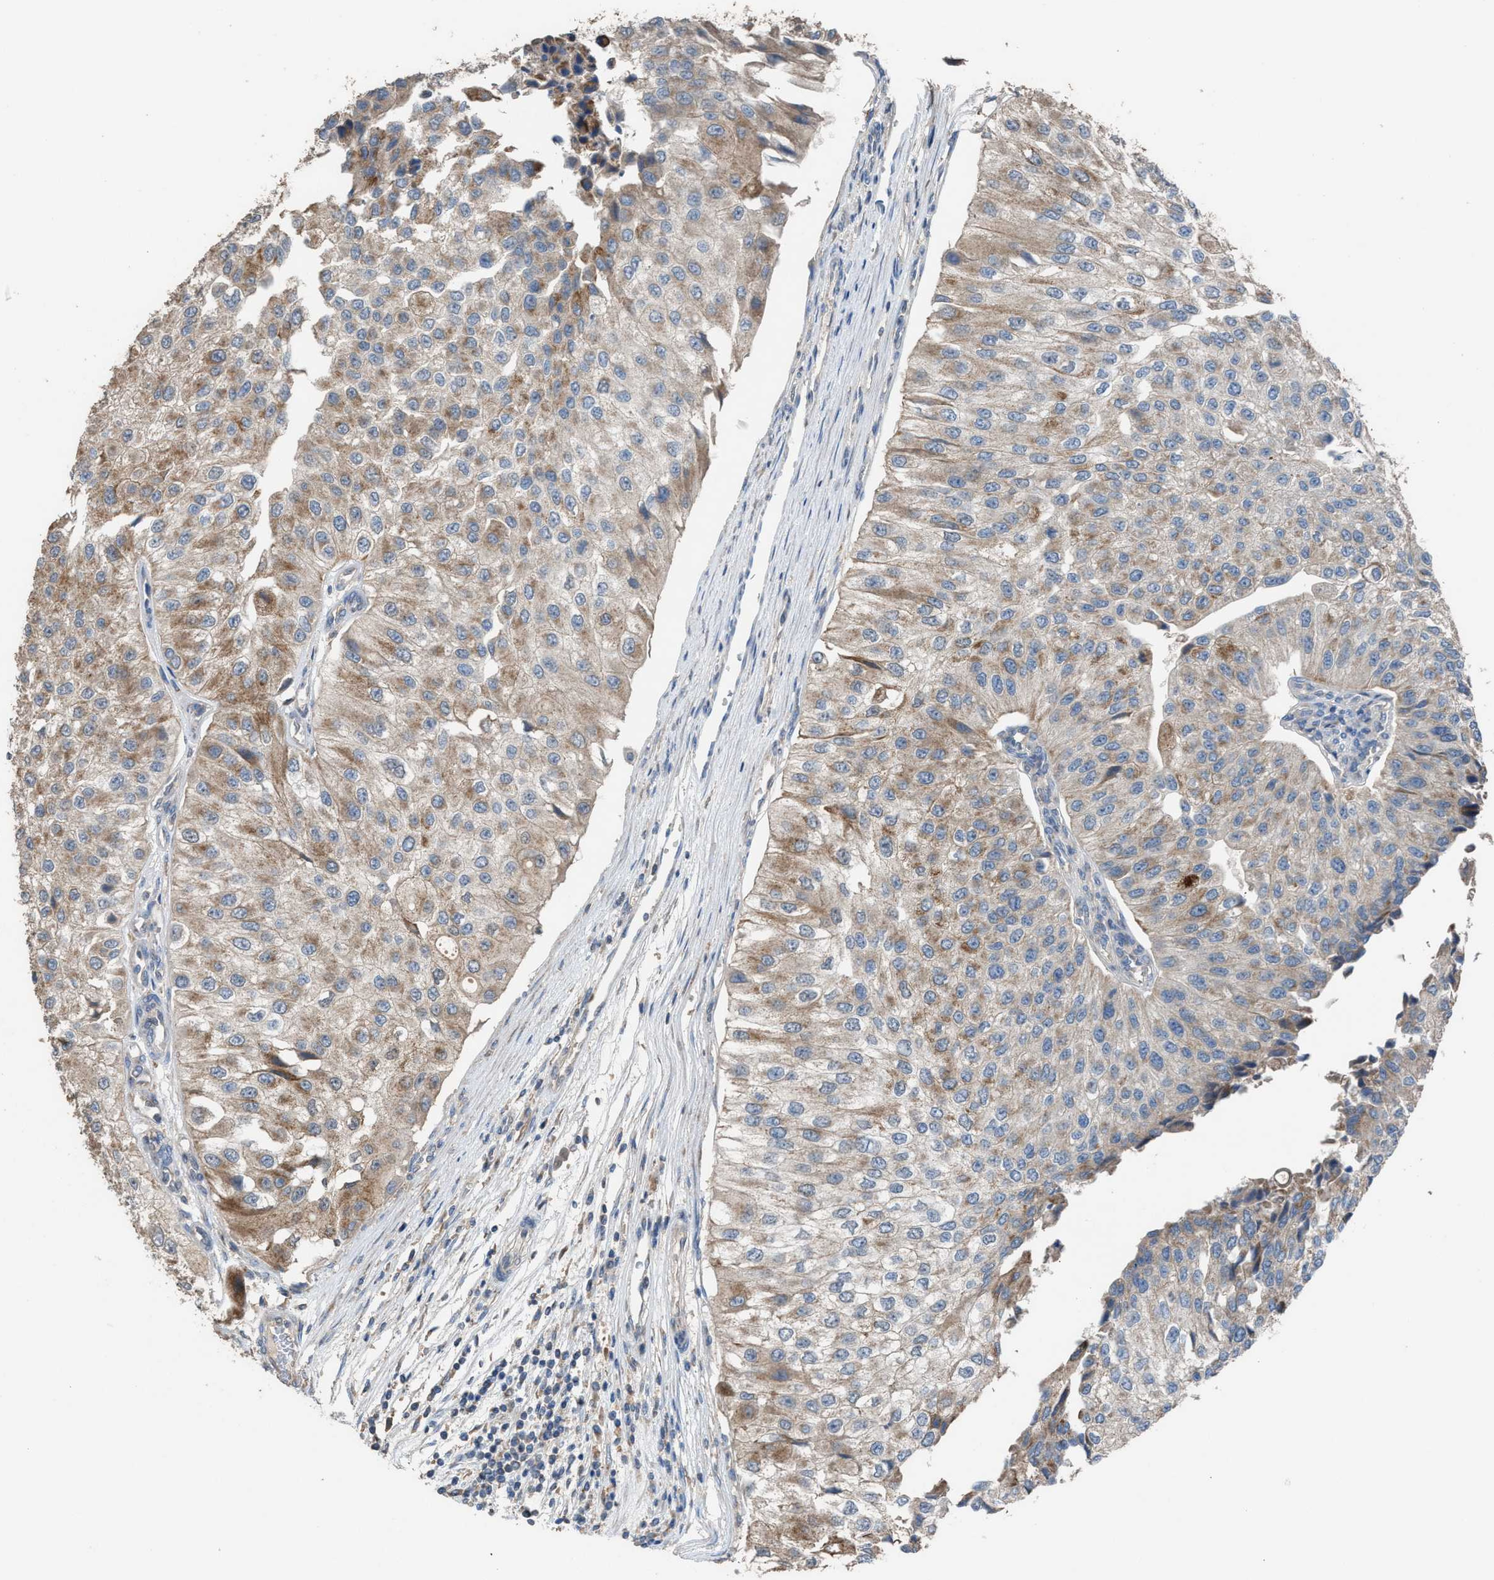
{"staining": {"intensity": "weak", "quantity": ">75%", "location": "cytoplasmic/membranous"}, "tissue": "urothelial cancer", "cell_type": "Tumor cells", "image_type": "cancer", "snomed": [{"axis": "morphology", "description": "Urothelial carcinoma, High grade"}, {"axis": "topography", "description": "Kidney"}, {"axis": "topography", "description": "Urinary bladder"}], "caption": "A brown stain labels weak cytoplasmic/membranous expression of a protein in human urothelial cancer tumor cells.", "gene": "TPK1", "patient": {"sex": "male", "age": 77}}